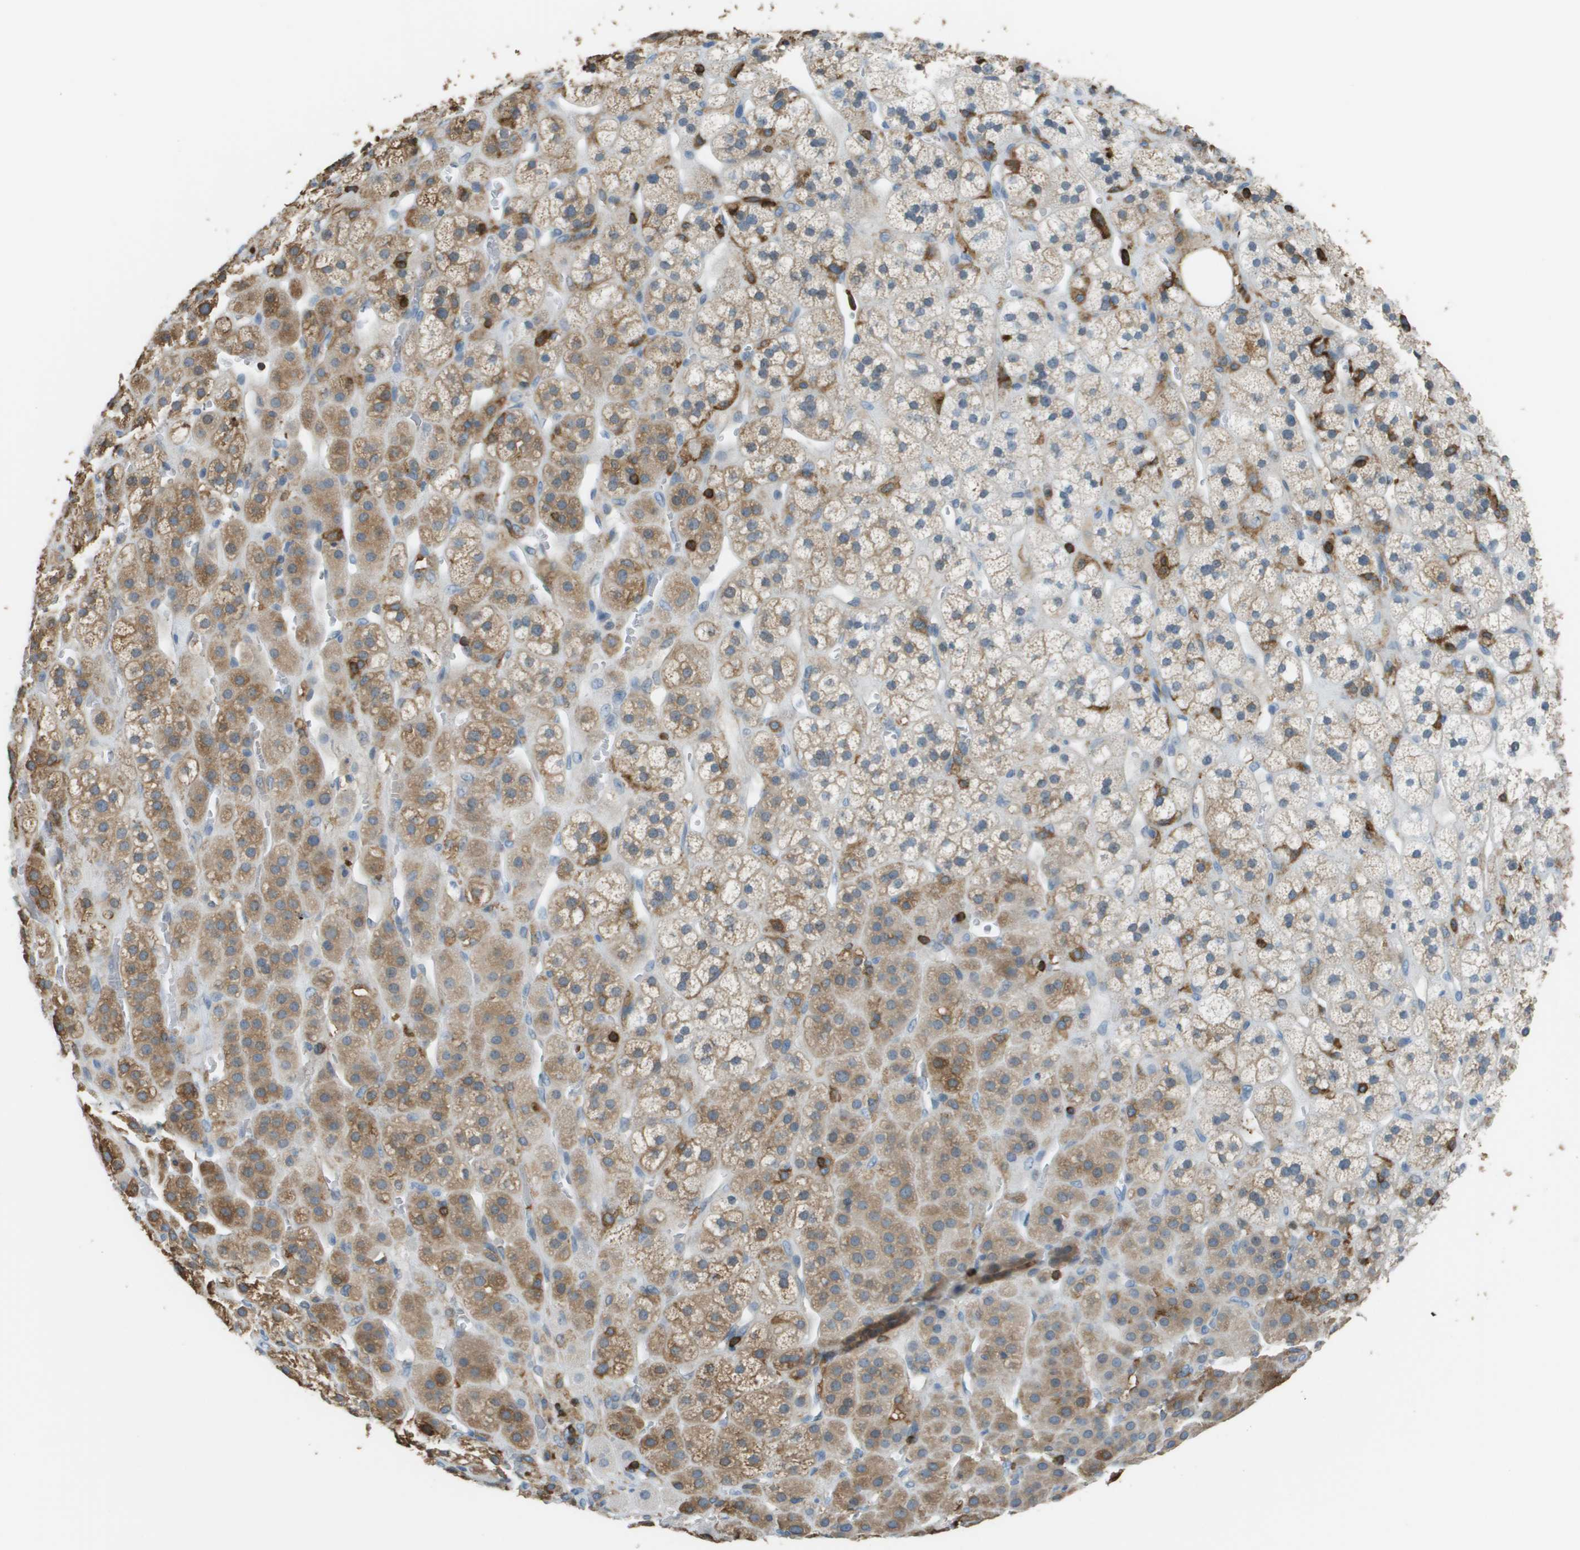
{"staining": {"intensity": "moderate", "quantity": ">75%", "location": "cytoplasmic/membranous"}, "tissue": "adrenal gland", "cell_type": "Glandular cells", "image_type": "normal", "snomed": [{"axis": "morphology", "description": "Normal tissue, NOS"}, {"axis": "topography", "description": "Adrenal gland"}], "caption": "Immunohistochemical staining of normal human adrenal gland demonstrates moderate cytoplasmic/membranous protein staining in about >75% of glandular cells. The staining was performed using DAB to visualize the protein expression in brown, while the nuclei were stained in blue with hematoxylin (Magnification: 20x).", "gene": "APBB1IP", "patient": {"sex": "male", "age": 56}}